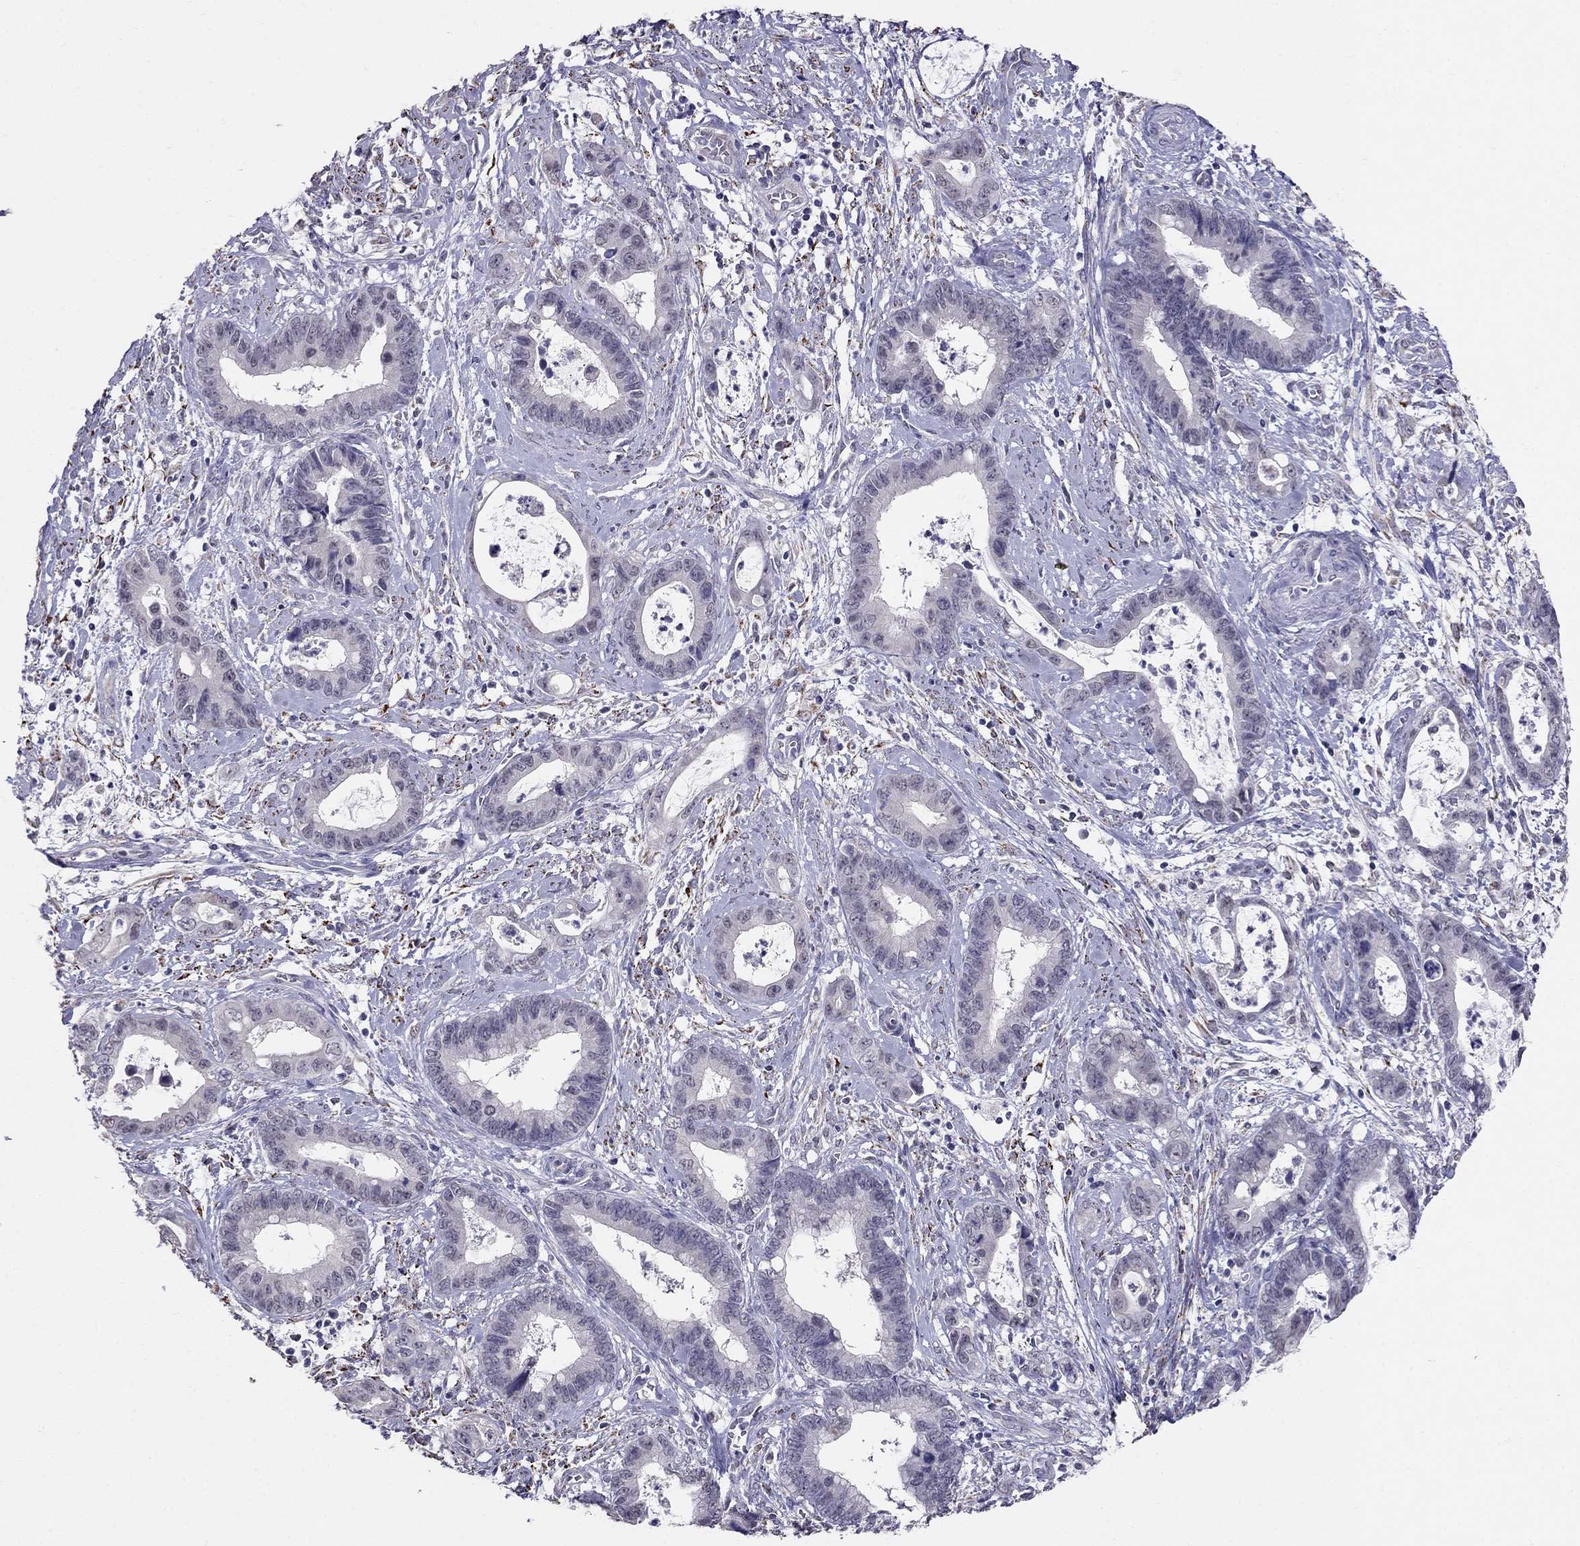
{"staining": {"intensity": "negative", "quantity": "none", "location": "none"}, "tissue": "cervical cancer", "cell_type": "Tumor cells", "image_type": "cancer", "snomed": [{"axis": "morphology", "description": "Adenocarcinoma, NOS"}, {"axis": "topography", "description": "Cervix"}], "caption": "High magnification brightfield microscopy of adenocarcinoma (cervical) stained with DAB (brown) and counterstained with hematoxylin (blue): tumor cells show no significant positivity. (Stains: DAB (3,3'-diaminobenzidine) IHC with hematoxylin counter stain, Microscopy: brightfield microscopy at high magnification).", "gene": "MYO3B", "patient": {"sex": "female", "age": 44}}